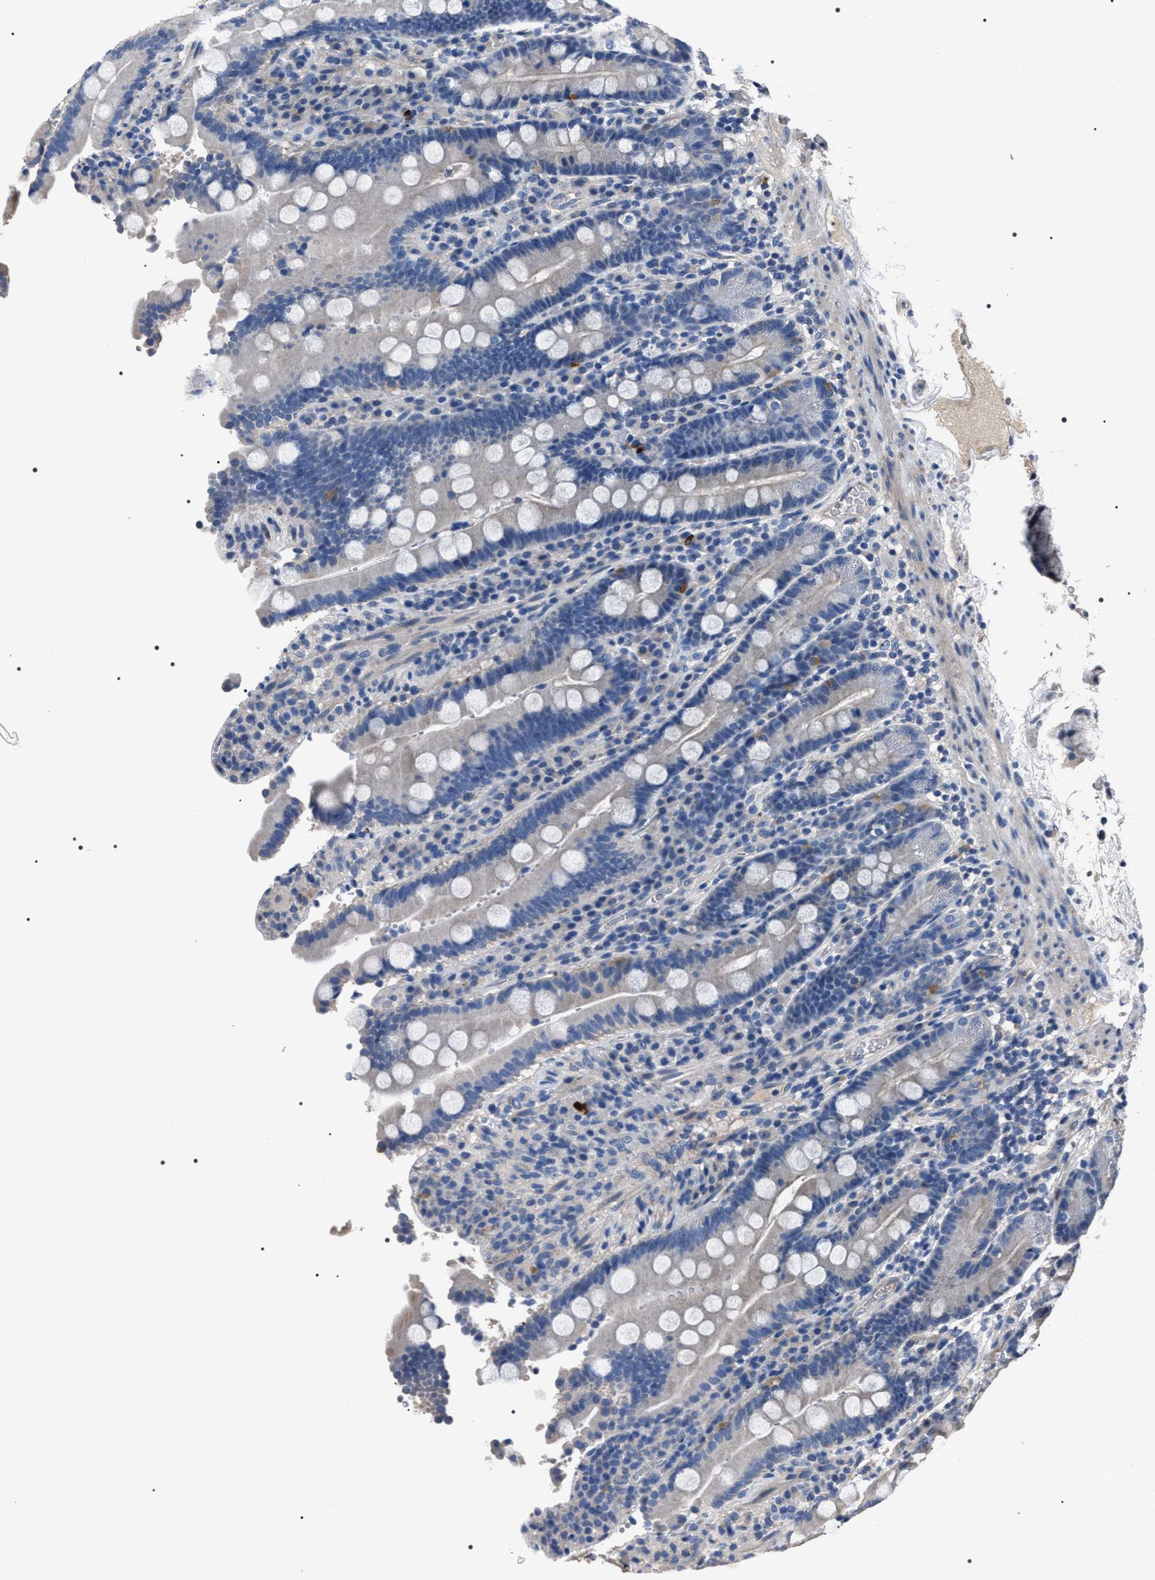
{"staining": {"intensity": "negative", "quantity": "none", "location": "none"}, "tissue": "duodenum", "cell_type": "Glandular cells", "image_type": "normal", "snomed": [{"axis": "morphology", "description": "Normal tissue, NOS"}, {"axis": "topography", "description": "Small intestine, NOS"}], "caption": "This image is of benign duodenum stained with immunohistochemistry to label a protein in brown with the nuclei are counter-stained blue. There is no expression in glandular cells.", "gene": "TRIM54", "patient": {"sex": "female", "age": 71}}